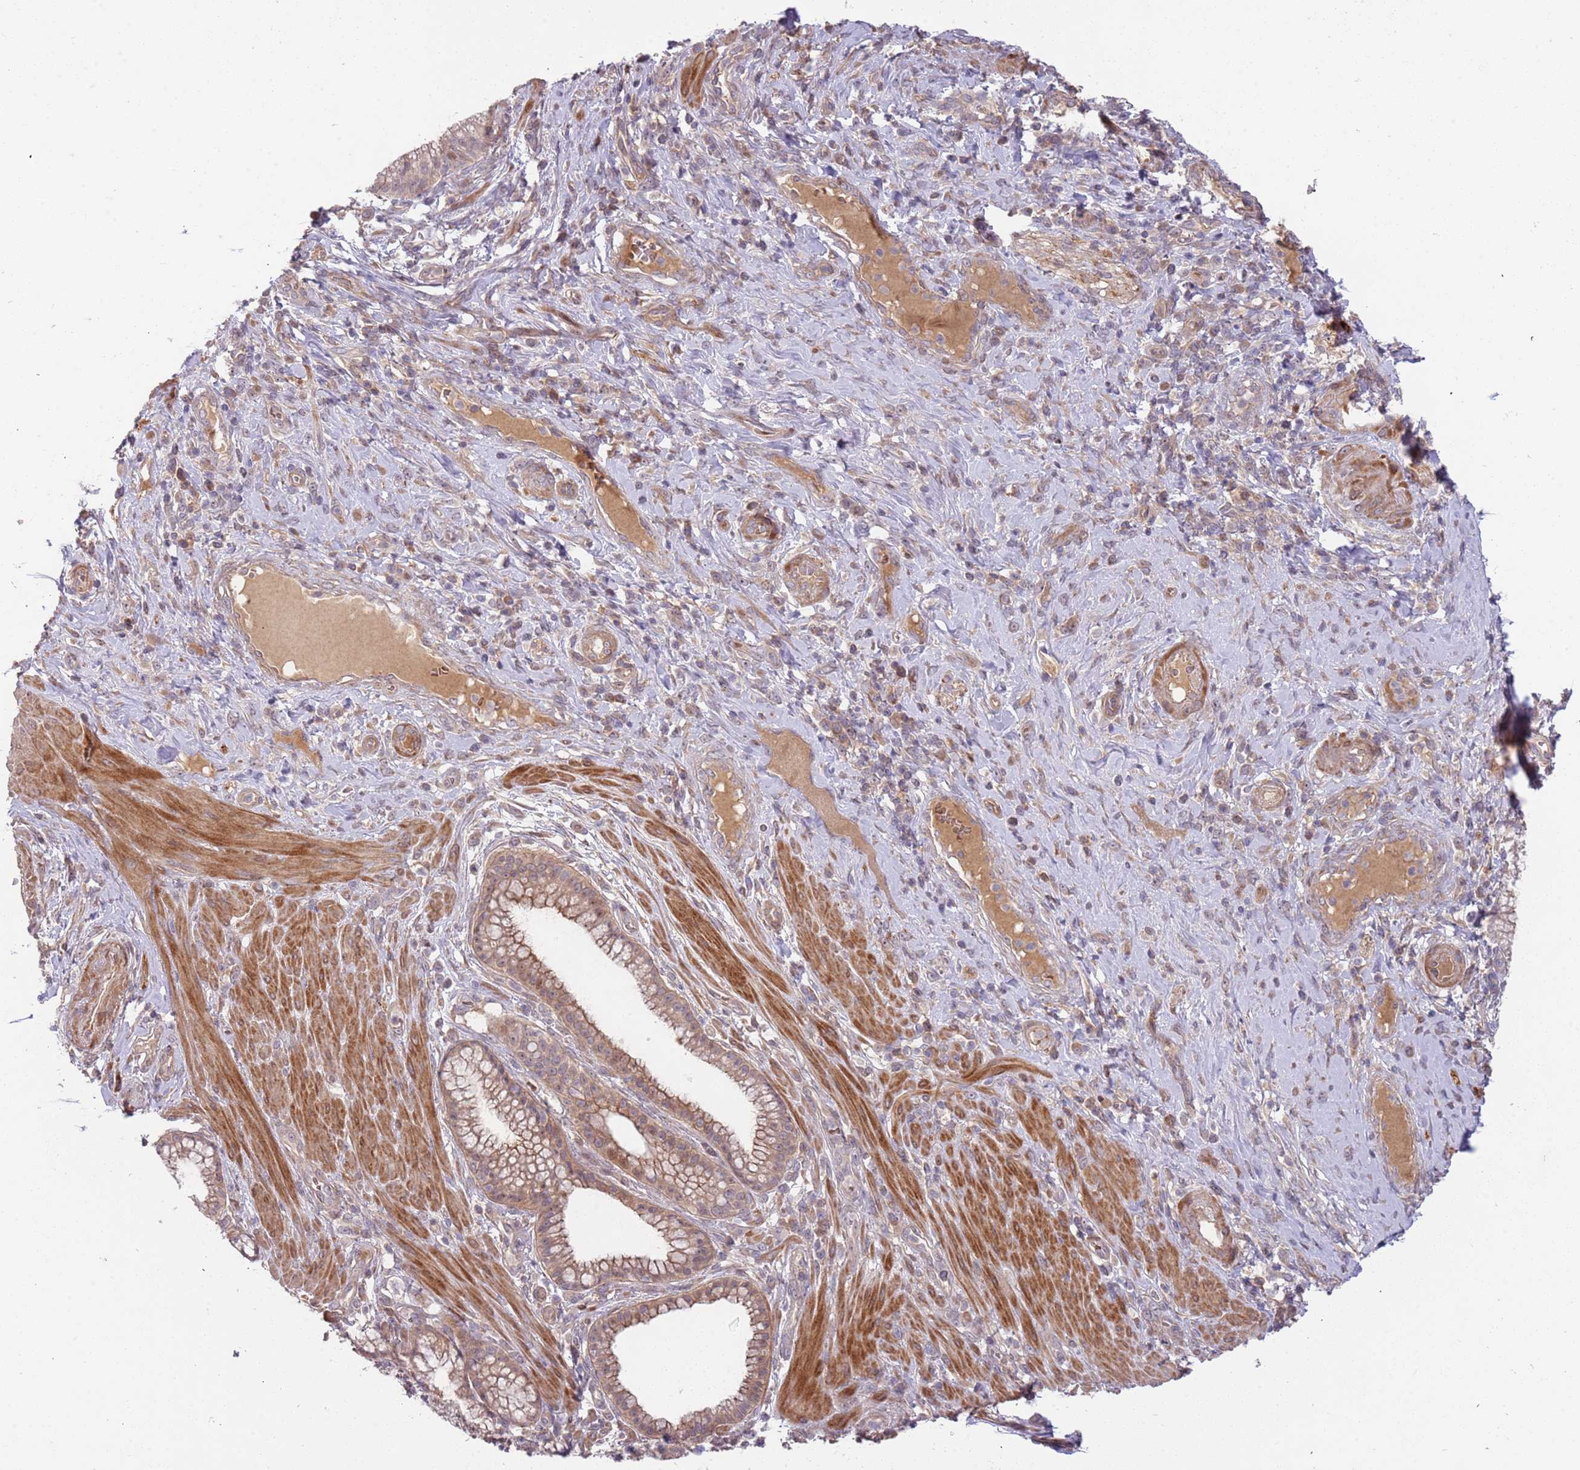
{"staining": {"intensity": "weak", "quantity": ">75%", "location": "cytoplasmic/membranous"}, "tissue": "pancreatic cancer", "cell_type": "Tumor cells", "image_type": "cancer", "snomed": [{"axis": "morphology", "description": "Adenocarcinoma, NOS"}, {"axis": "topography", "description": "Pancreas"}], "caption": "Pancreatic cancer (adenocarcinoma) tissue demonstrates weak cytoplasmic/membranous positivity in about >75% of tumor cells, visualized by immunohistochemistry.", "gene": "TRAPPC6B", "patient": {"sex": "male", "age": 72}}